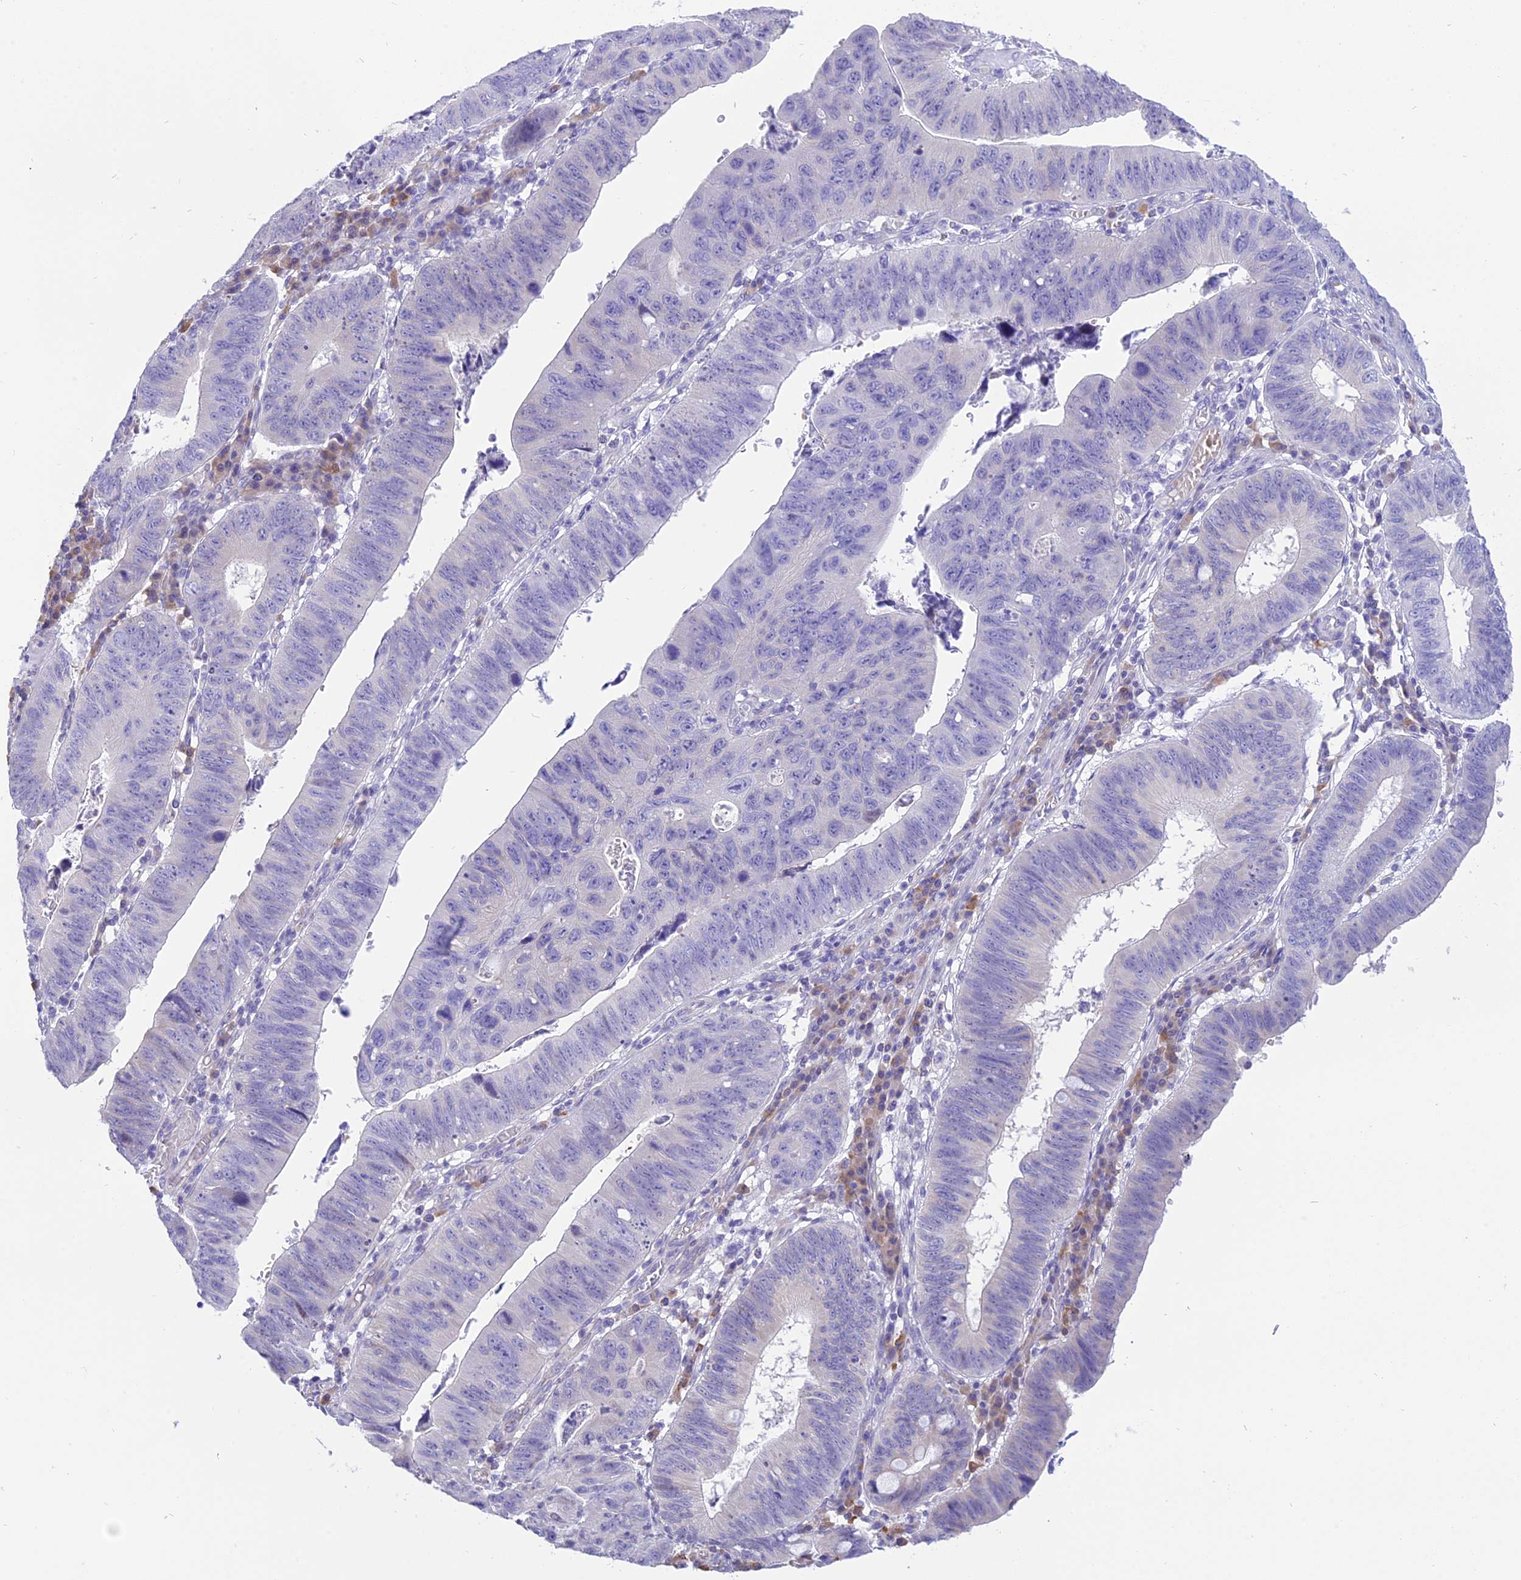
{"staining": {"intensity": "negative", "quantity": "none", "location": "none"}, "tissue": "stomach cancer", "cell_type": "Tumor cells", "image_type": "cancer", "snomed": [{"axis": "morphology", "description": "Adenocarcinoma, NOS"}, {"axis": "topography", "description": "Stomach"}], "caption": "This is an immunohistochemistry micrograph of human stomach adenocarcinoma. There is no staining in tumor cells.", "gene": "DCAF16", "patient": {"sex": "male", "age": 59}}